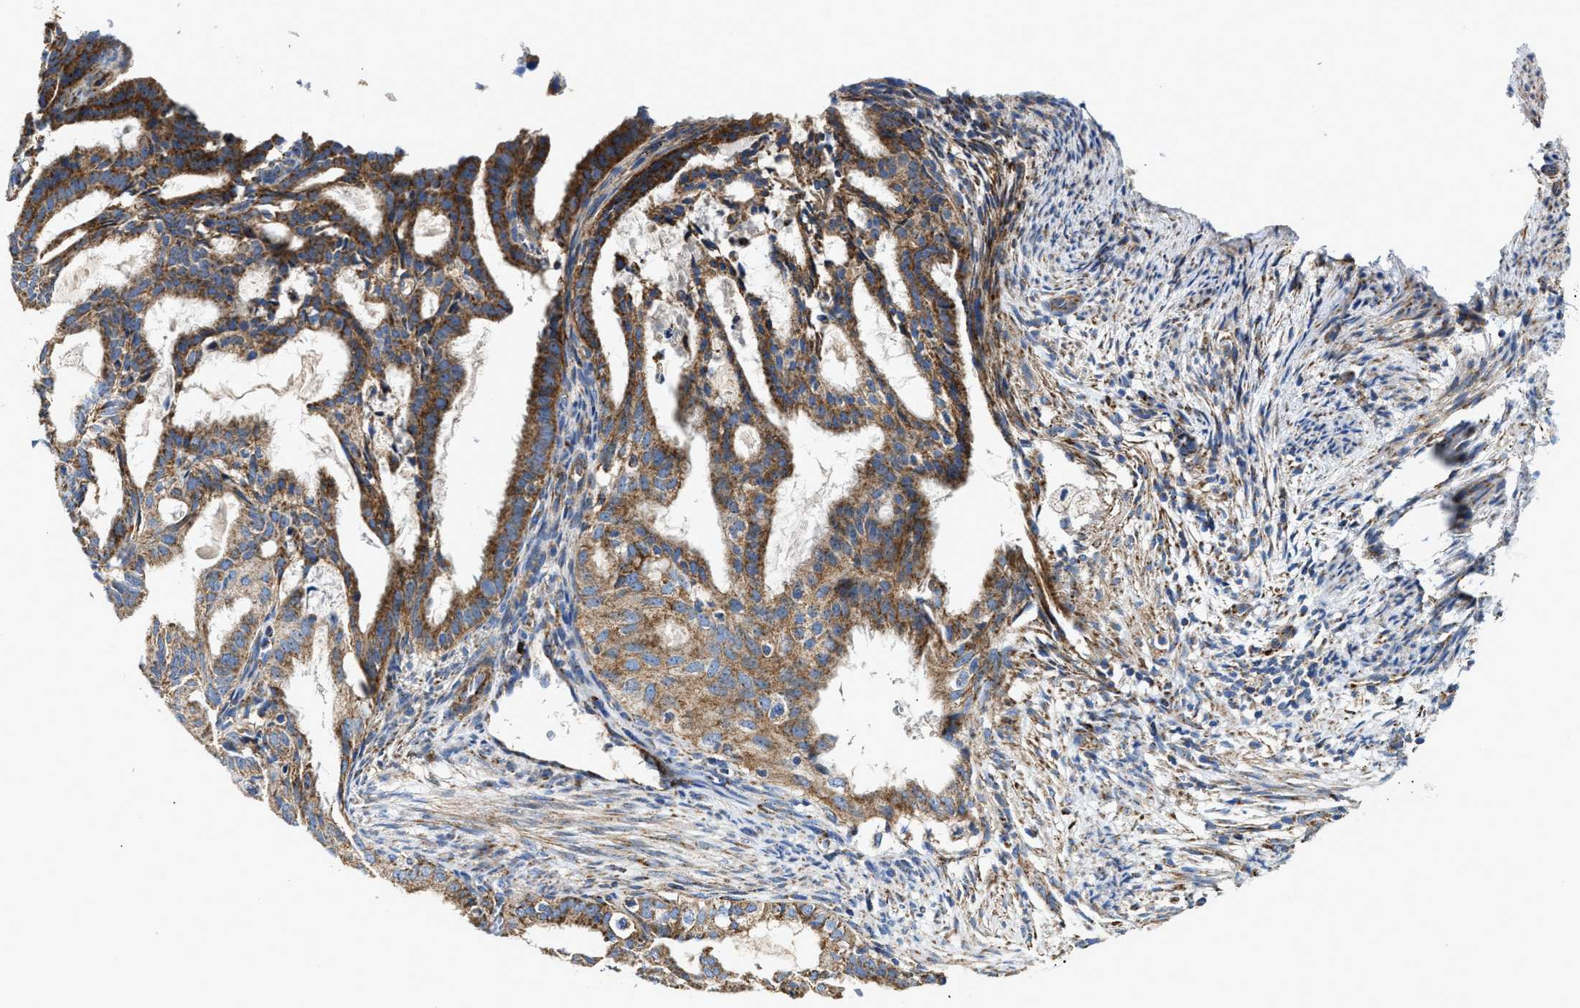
{"staining": {"intensity": "moderate", "quantity": ">75%", "location": "cytoplasmic/membranous"}, "tissue": "endometrial cancer", "cell_type": "Tumor cells", "image_type": "cancer", "snomed": [{"axis": "morphology", "description": "Adenocarcinoma, NOS"}, {"axis": "topography", "description": "Endometrium"}], "caption": "Immunohistochemical staining of human endometrial cancer (adenocarcinoma) exhibits moderate cytoplasmic/membranous protein staining in approximately >75% of tumor cells.", "gene": "MECR", "patient": {"sex": "female", "age": 58}}